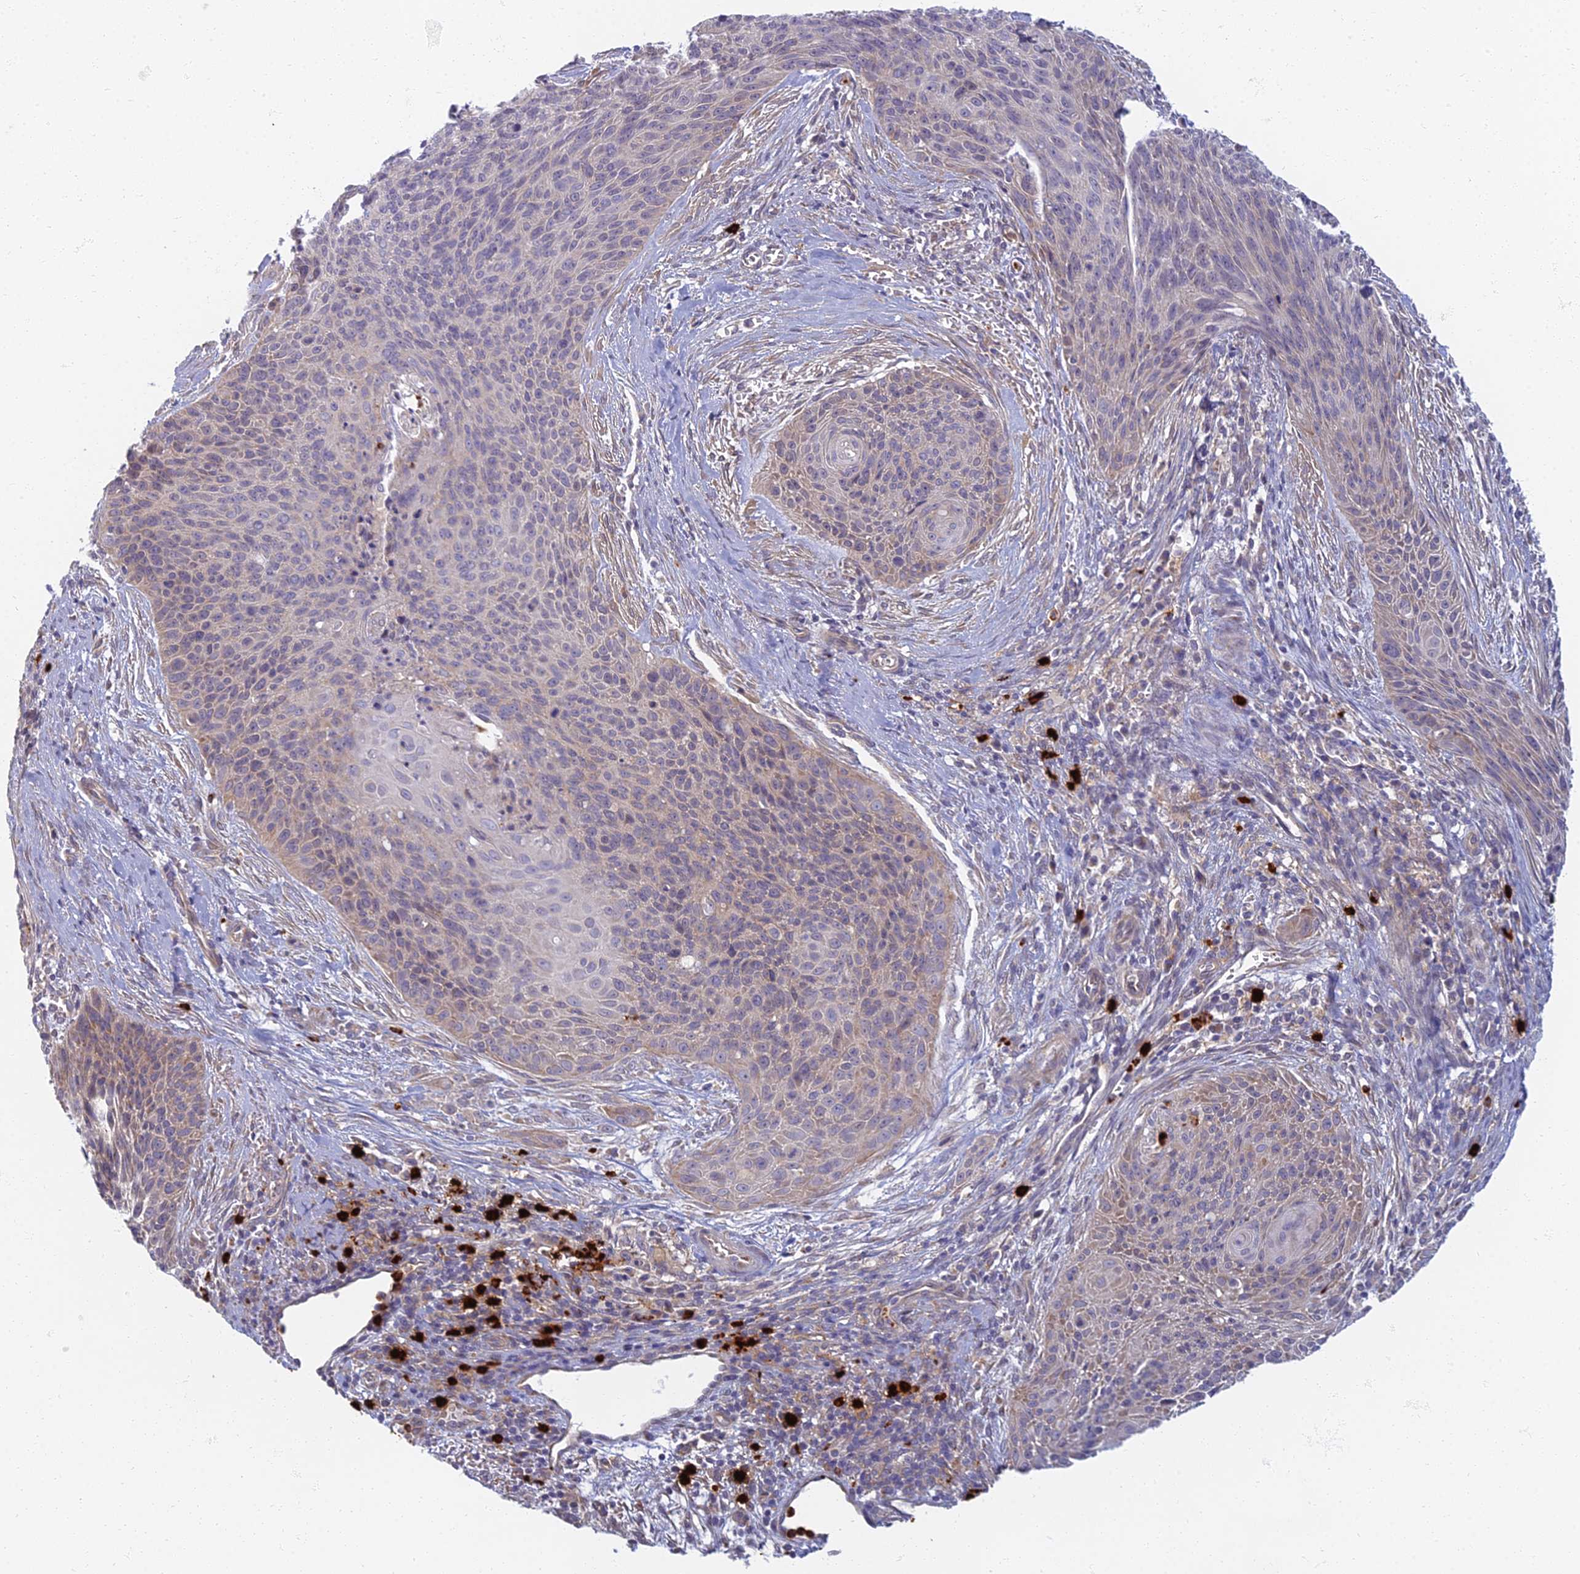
{"staining": {"intensity": "weak", "quantity": "<25%", "location": "cytoplasmic/membranous"}, "tissue": "cervical cancer", "cell_type": "Tumor cells", "image_type": "cancer", "snomed": [{"axis": "morphology", "description": "Squamous cell carcinoma, NOS"}, {"axis": "topography", "description": "Cervix"}], "caption": "Human cervical cancer (squamous cell carcinoma) stained for a protein using immunohistochemistry reveals no staining in tumor cells.", "gene": "PROX2", "patient": {"sex": "female", "age": 55}}